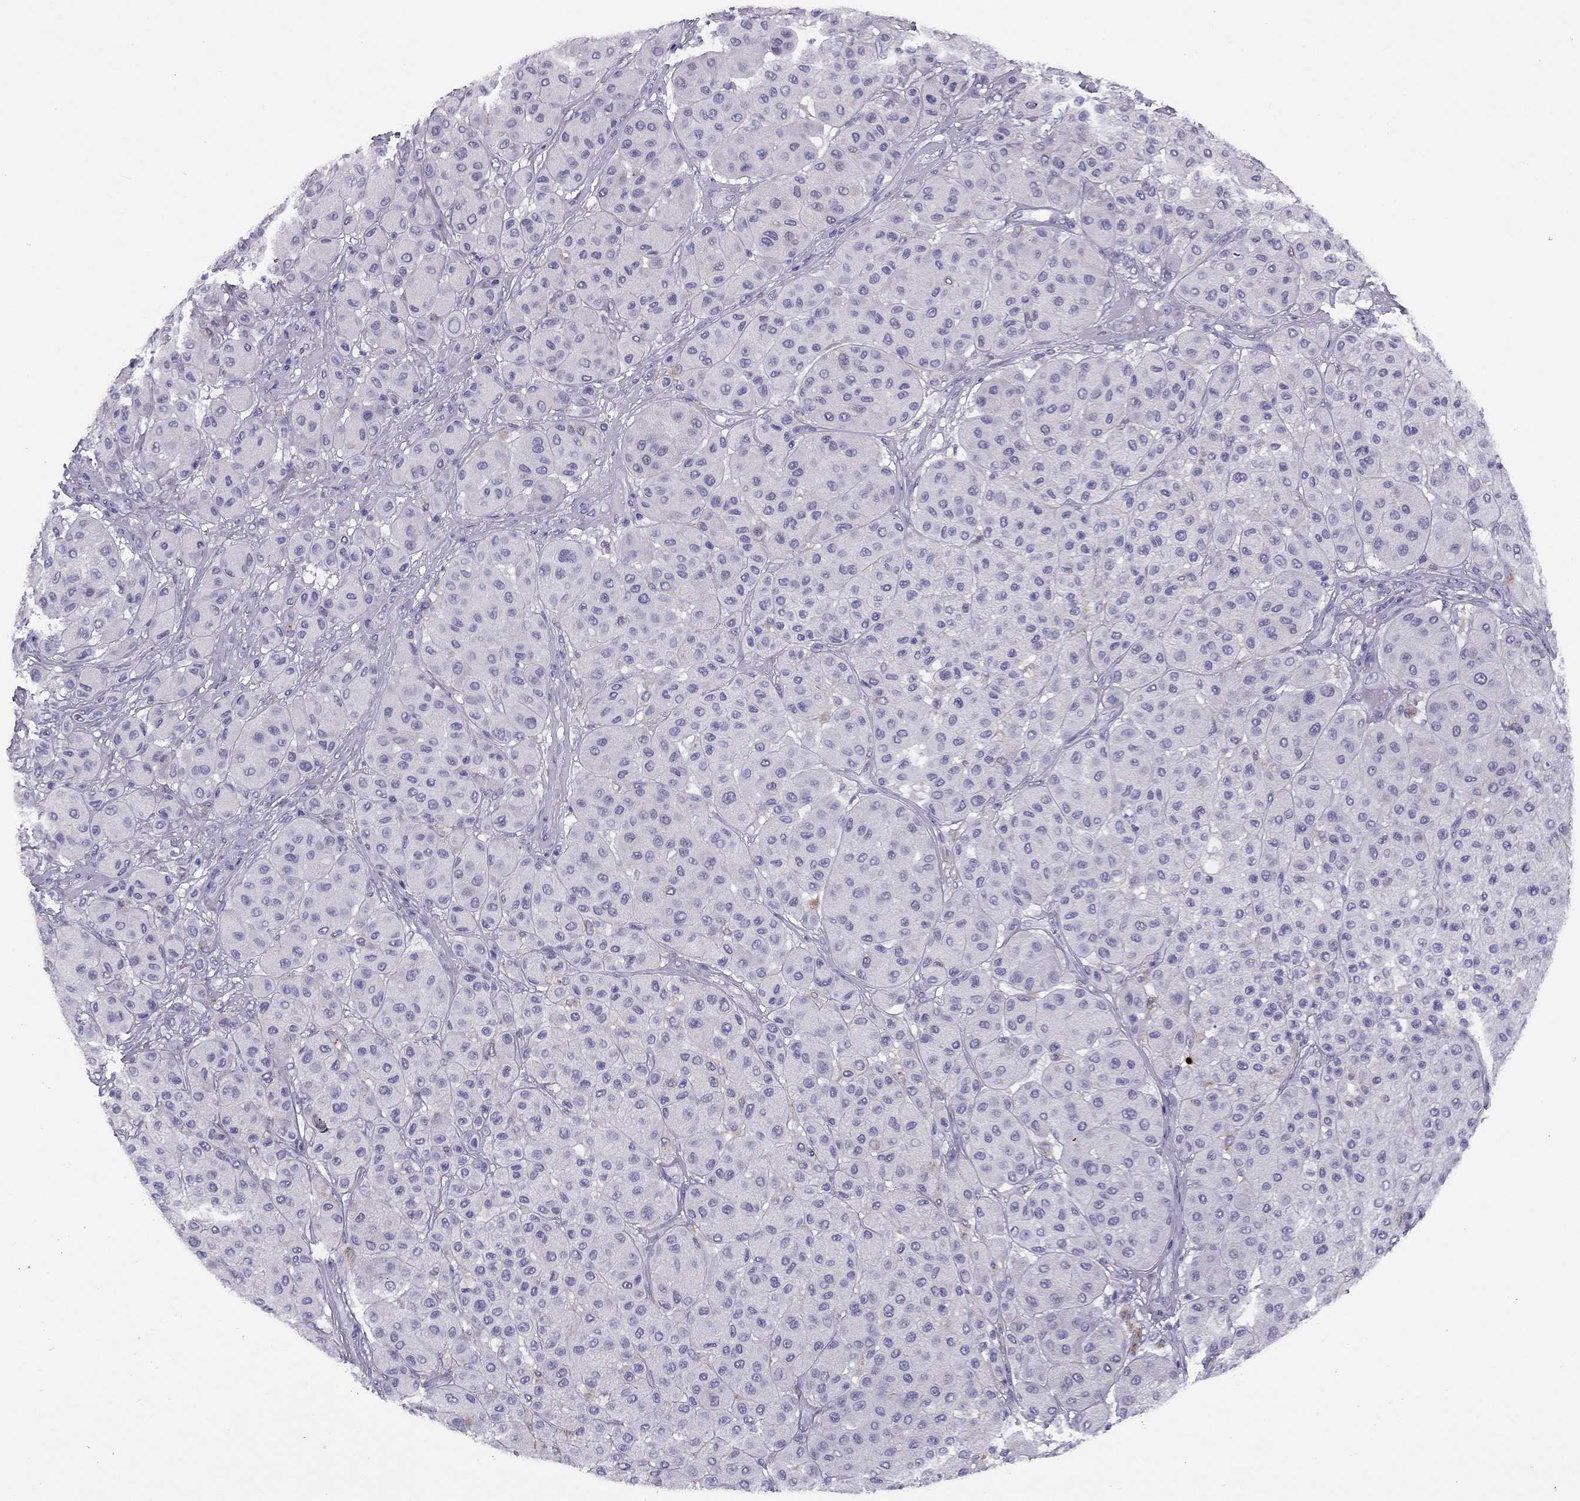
{"staining": {"intensity": "negative", "quantity": "none", "location": "none"}, "tissue": "melanoma", "cell_type": "Tumor cells", "image_type": "cancer", "snomed": [{"axis": "morphology", "description": "Malignant melanoma, Metastatic site"}, {"axis": "topography", "description": "Smooth muscle"}], "caption": "Melanoma stained for a protein using IHC reveals no expression tumor cells.", "gene": "MC5R", "patient": {"sex": "male", "age": 41}}